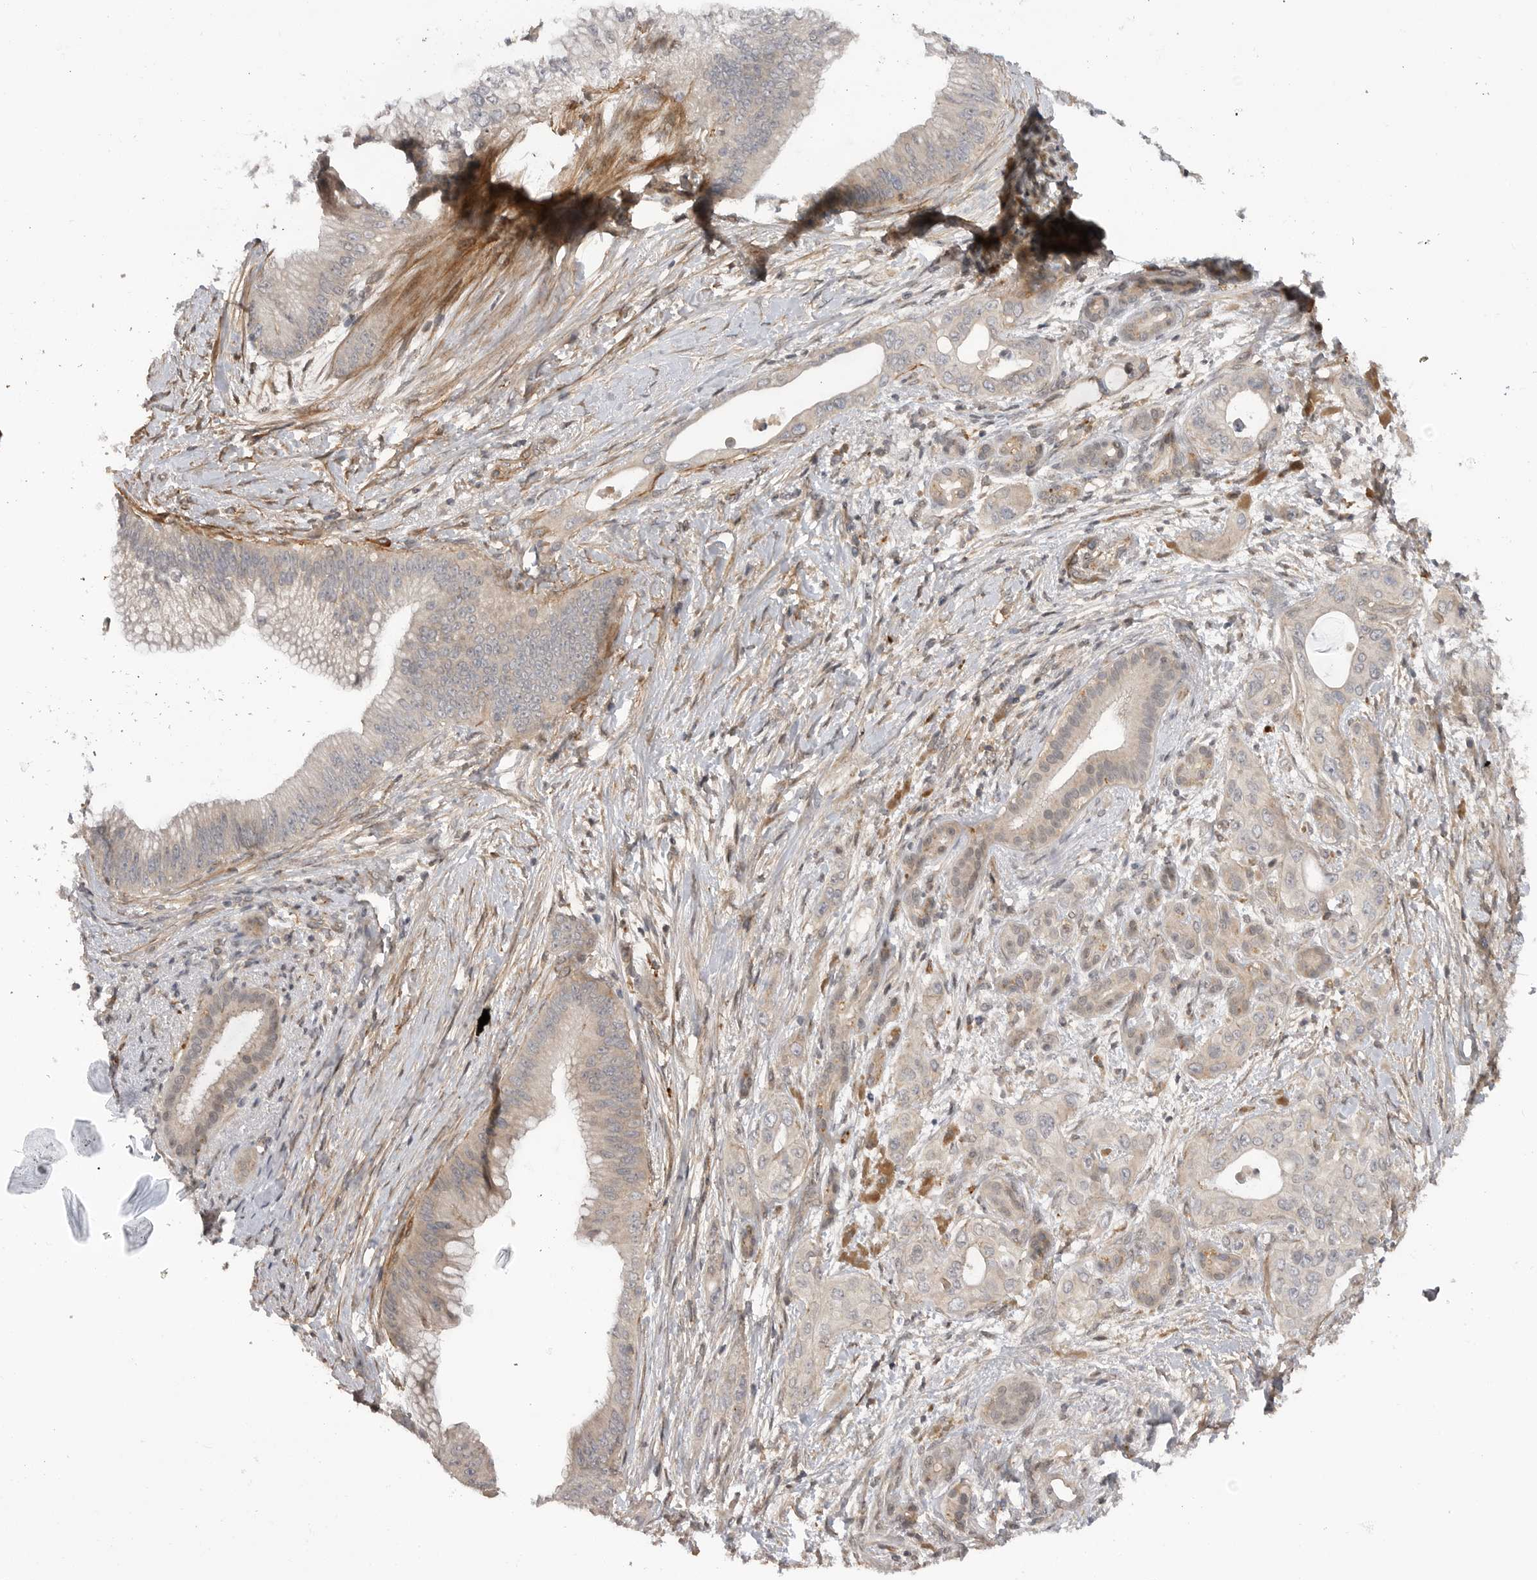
{"staining": {"intensity": "negative", "quantity": "none", "location": "none"}, "tissue": "pancreatic cancer", "cell_type": "Tumor cells", "image_type": "cancer", "snomed": [{"axis": "morphology", "description": "Adenocarcinoma, NOS"}, {"axis": "topography", "description": "Pancreas"}], "caption": "Immunohistochemistry (IHC) histopathology image of neoplastic tissue: human adenocarcinoma (pancreatic) stained with DAB shows no significant protein positivity in tumor cells.", "gene": "TRIM56", "patient": {"sex": "male", "age": 53}}